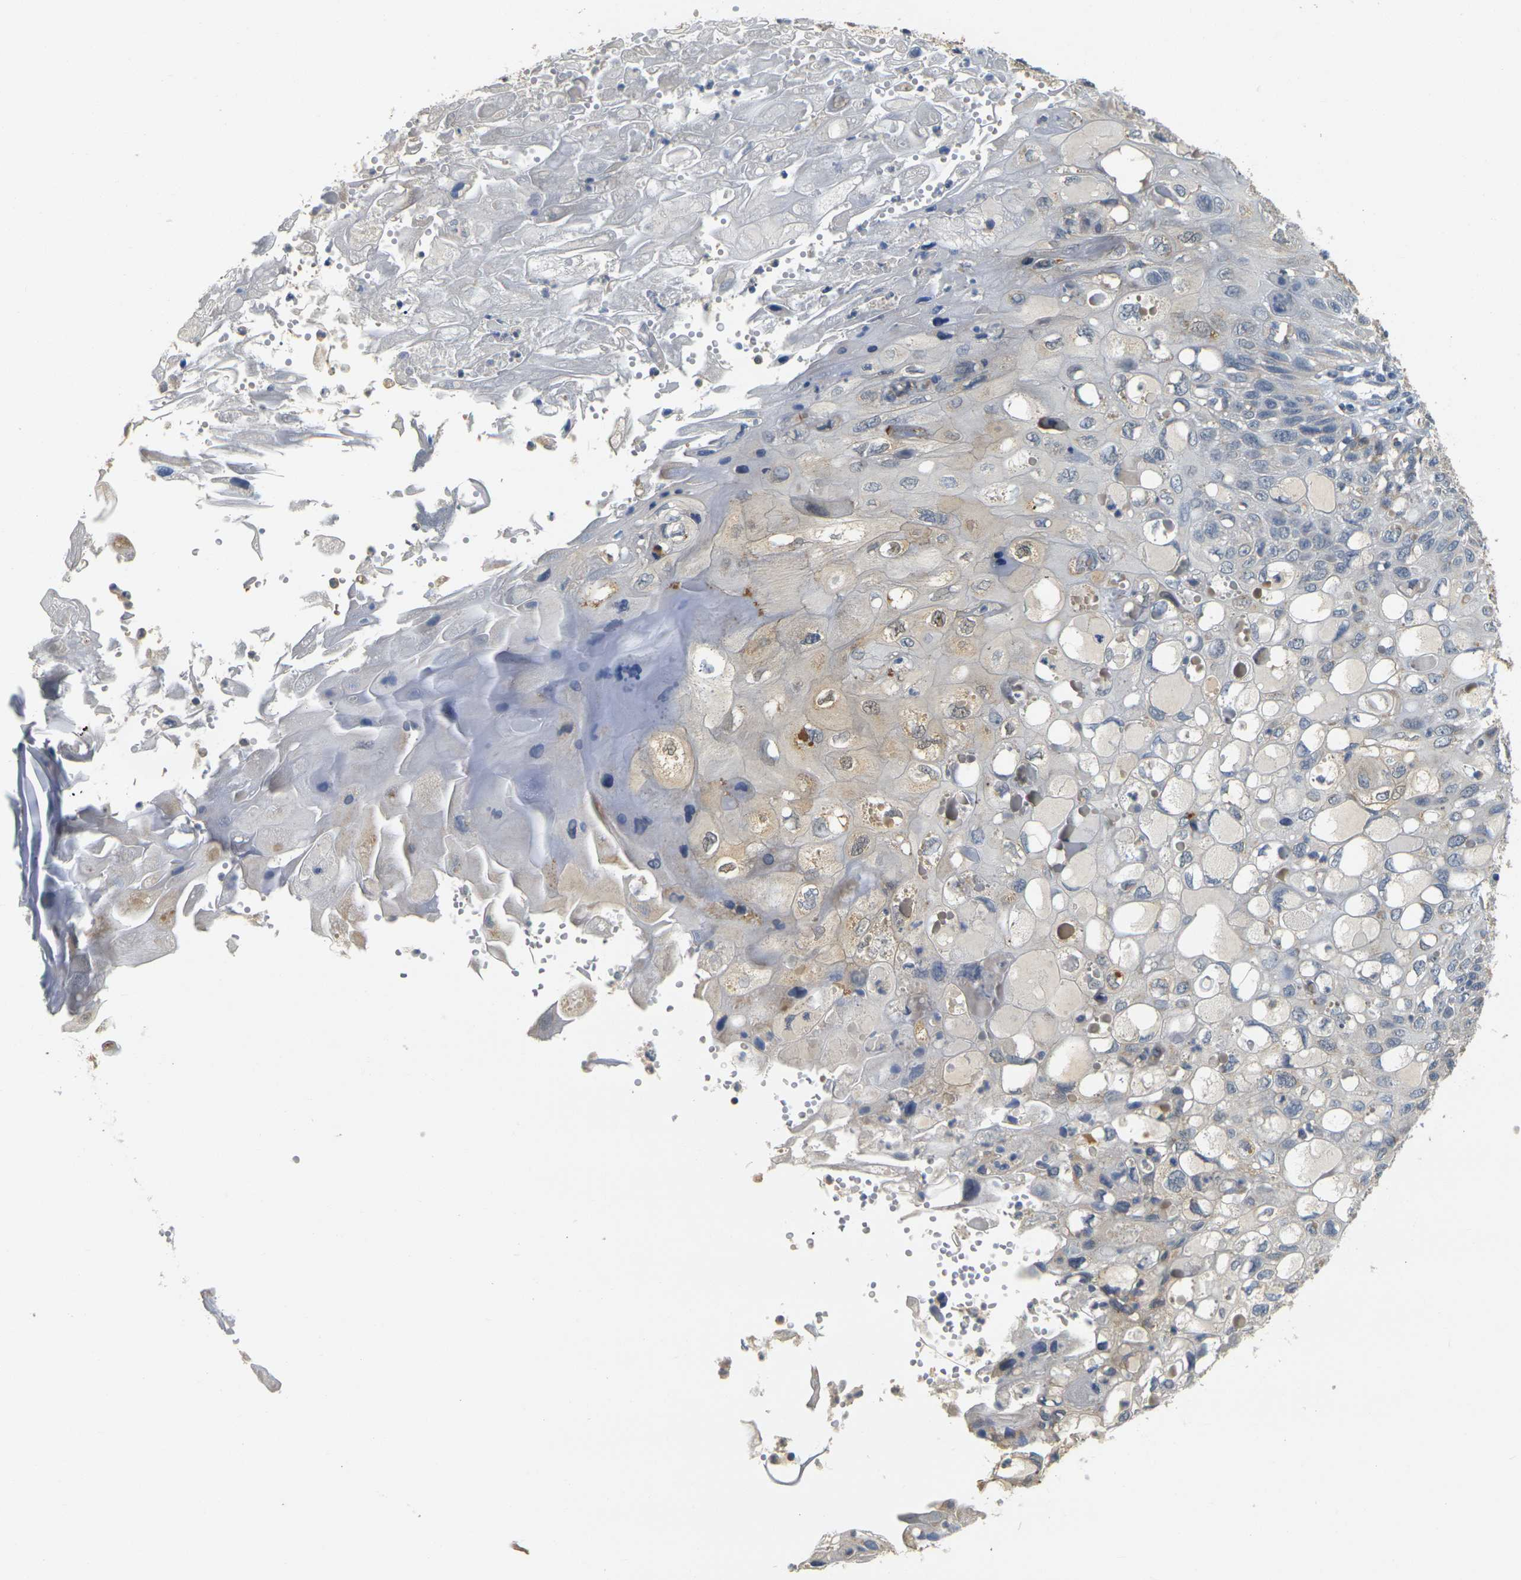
{"staining": {"intensity": "weak", "quantity": "<25%", "location": "cytoplasmic/membranous"}, "tissue": "cervical cancer", "cell_type": "Tumor cells", "image_type": "cancer", "snomed": [{"axis": "morphology", "description": "Squamous cell carcinoma, NOS"}, {"axis": "topography", "description": "Cervix"}], "caption": "Immunohistochemistry of squamous cell carcinoma (cervical) displays no positivity in tumor cells.", "gene": "GDAP1", "patient": {"sex": "female", "age": 70}}